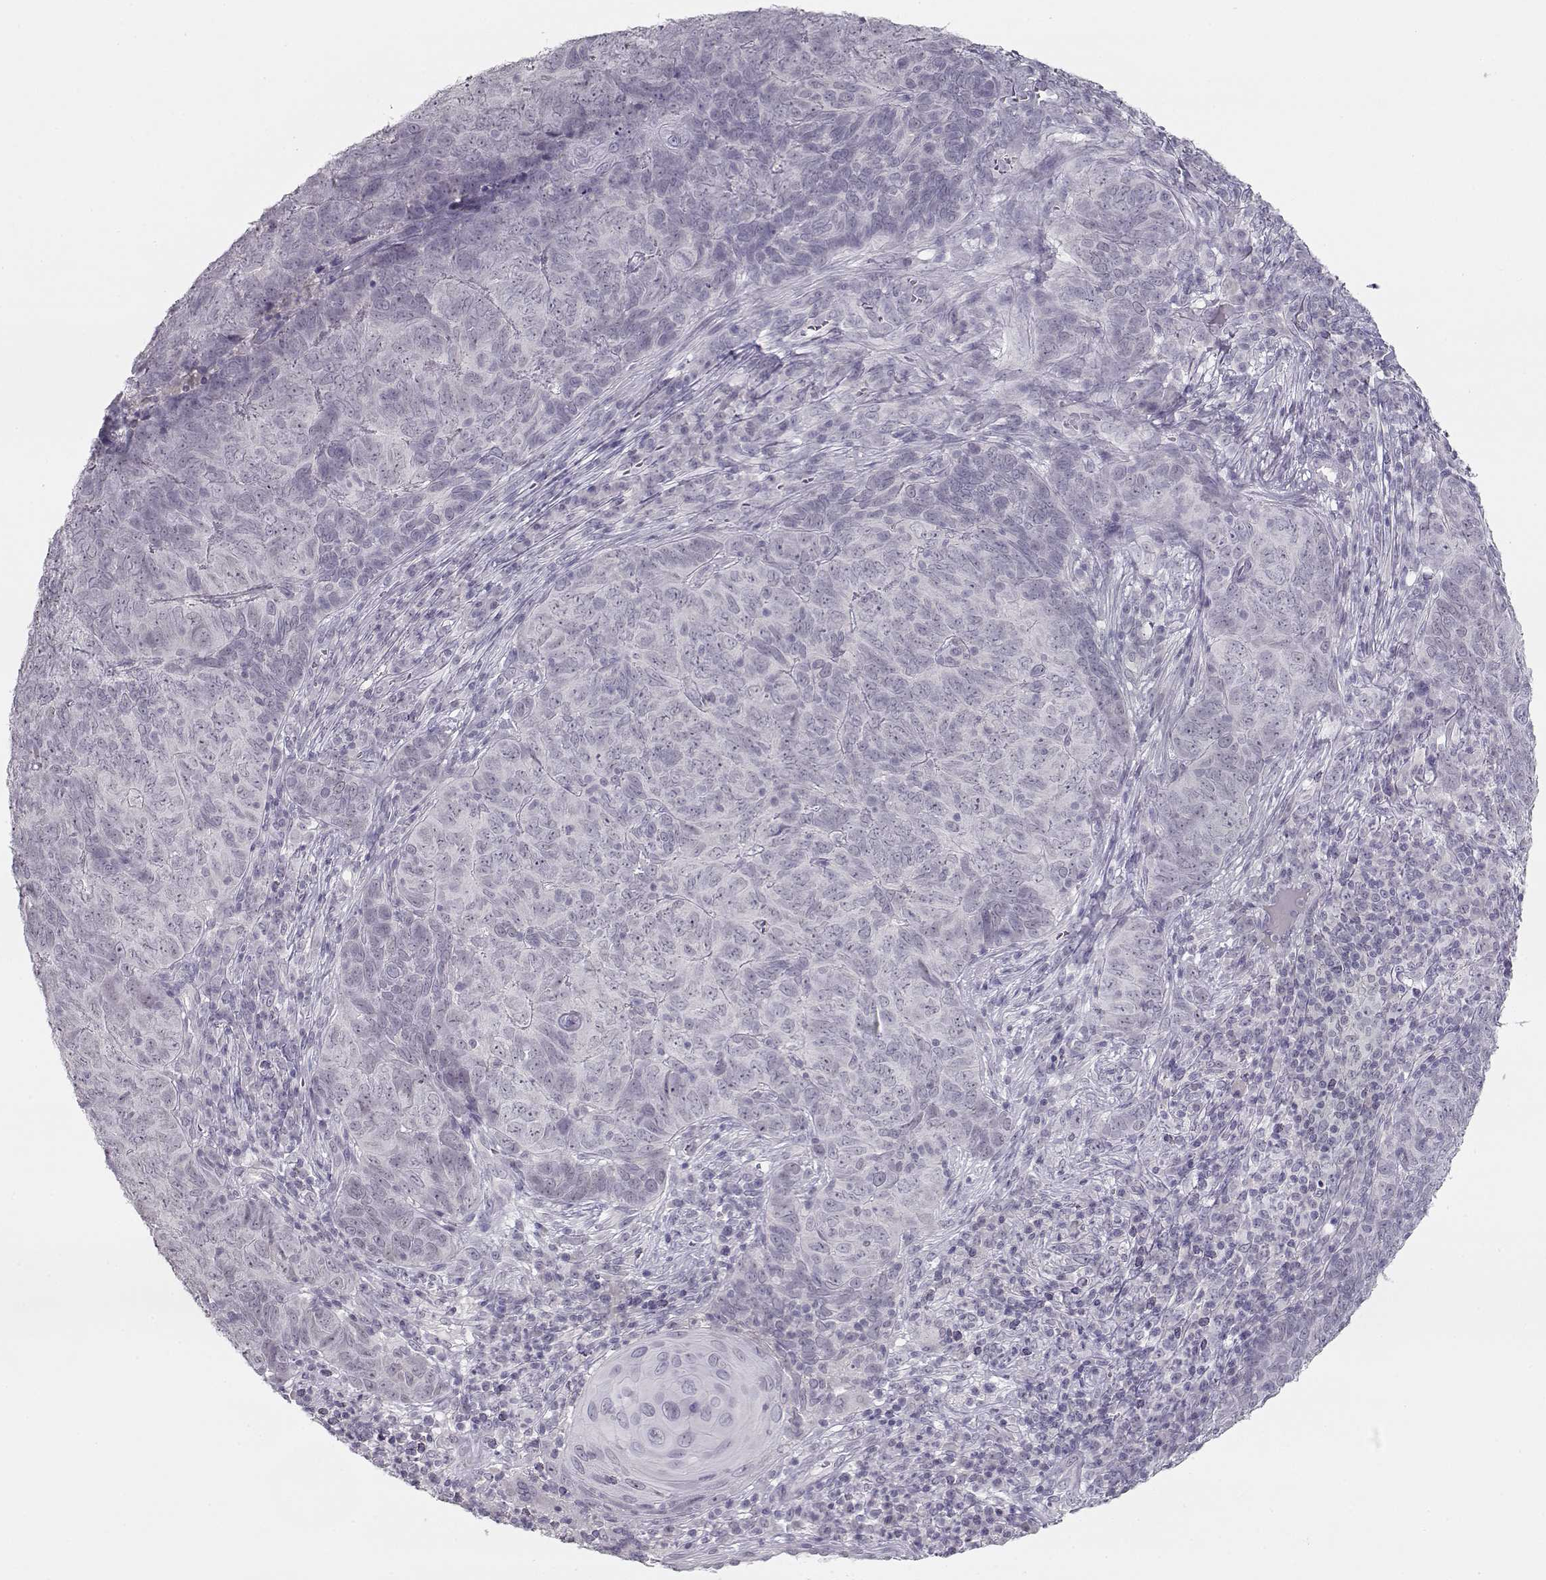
{"staining": {"intensity": "negative", "quantity": "none", "location": "none"}, "tissue": "skin cancer", "cell_type": "Tumor cells", "image_type": "cancer", "snomed": [{"axis": "morphology", "description": "Squamous cell carcinoma, NOS"}, {"axis": "topography", "description": "Skin"}, {"axis": "topography", "description": "Anal"}], "caption": "DAB immunohistochemical staining of skin cancer (squamous cell carcinoma) exhibits no significant expression in tumor cells.", "gene": "IMPG1", "patient": {"sex": "female", "age": 51}}